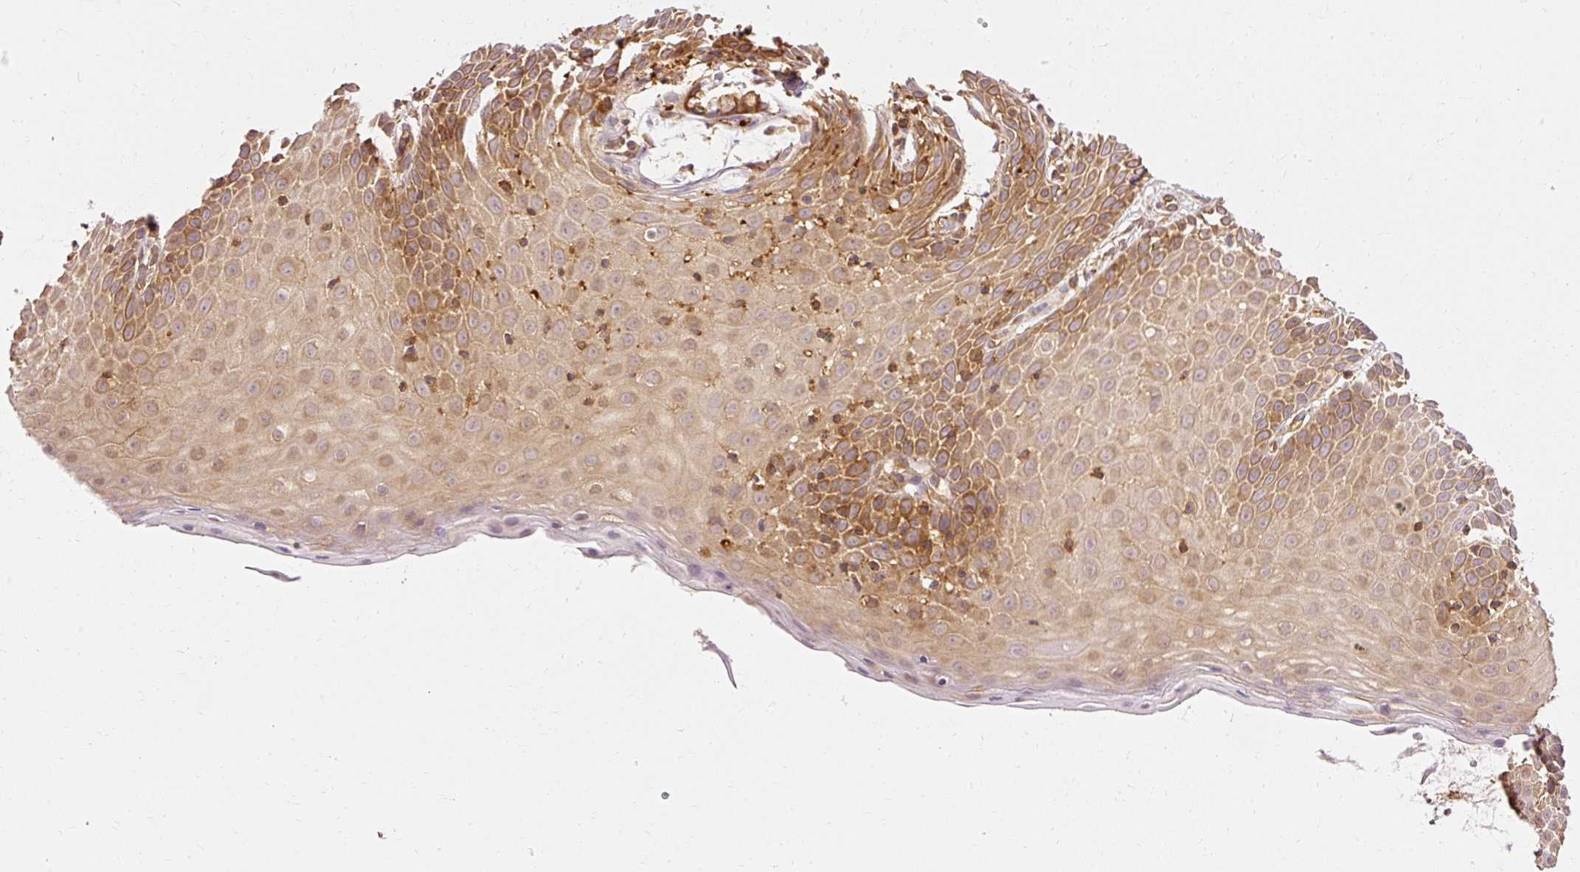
{"staining": {"intensity": "moderate", "quantity": "25%-75%", "location": "cytoplasmic/membranous"}, "tissue": "cervix", "cell_type": "Glandular cells", "image_type": "normal", "snomed": [{"axis": "morphology", "description": "Normal tissue, NOS"}, {"axis": "topography", "description": "Cervix"}], "caption": "A brown stain shows moderate cytoplasmic/membranous positivity of a protein in glandular cells of unremarkable human cervix.", "gene": "ARMH3", "patient": {"sex": "female", "age": 36}}